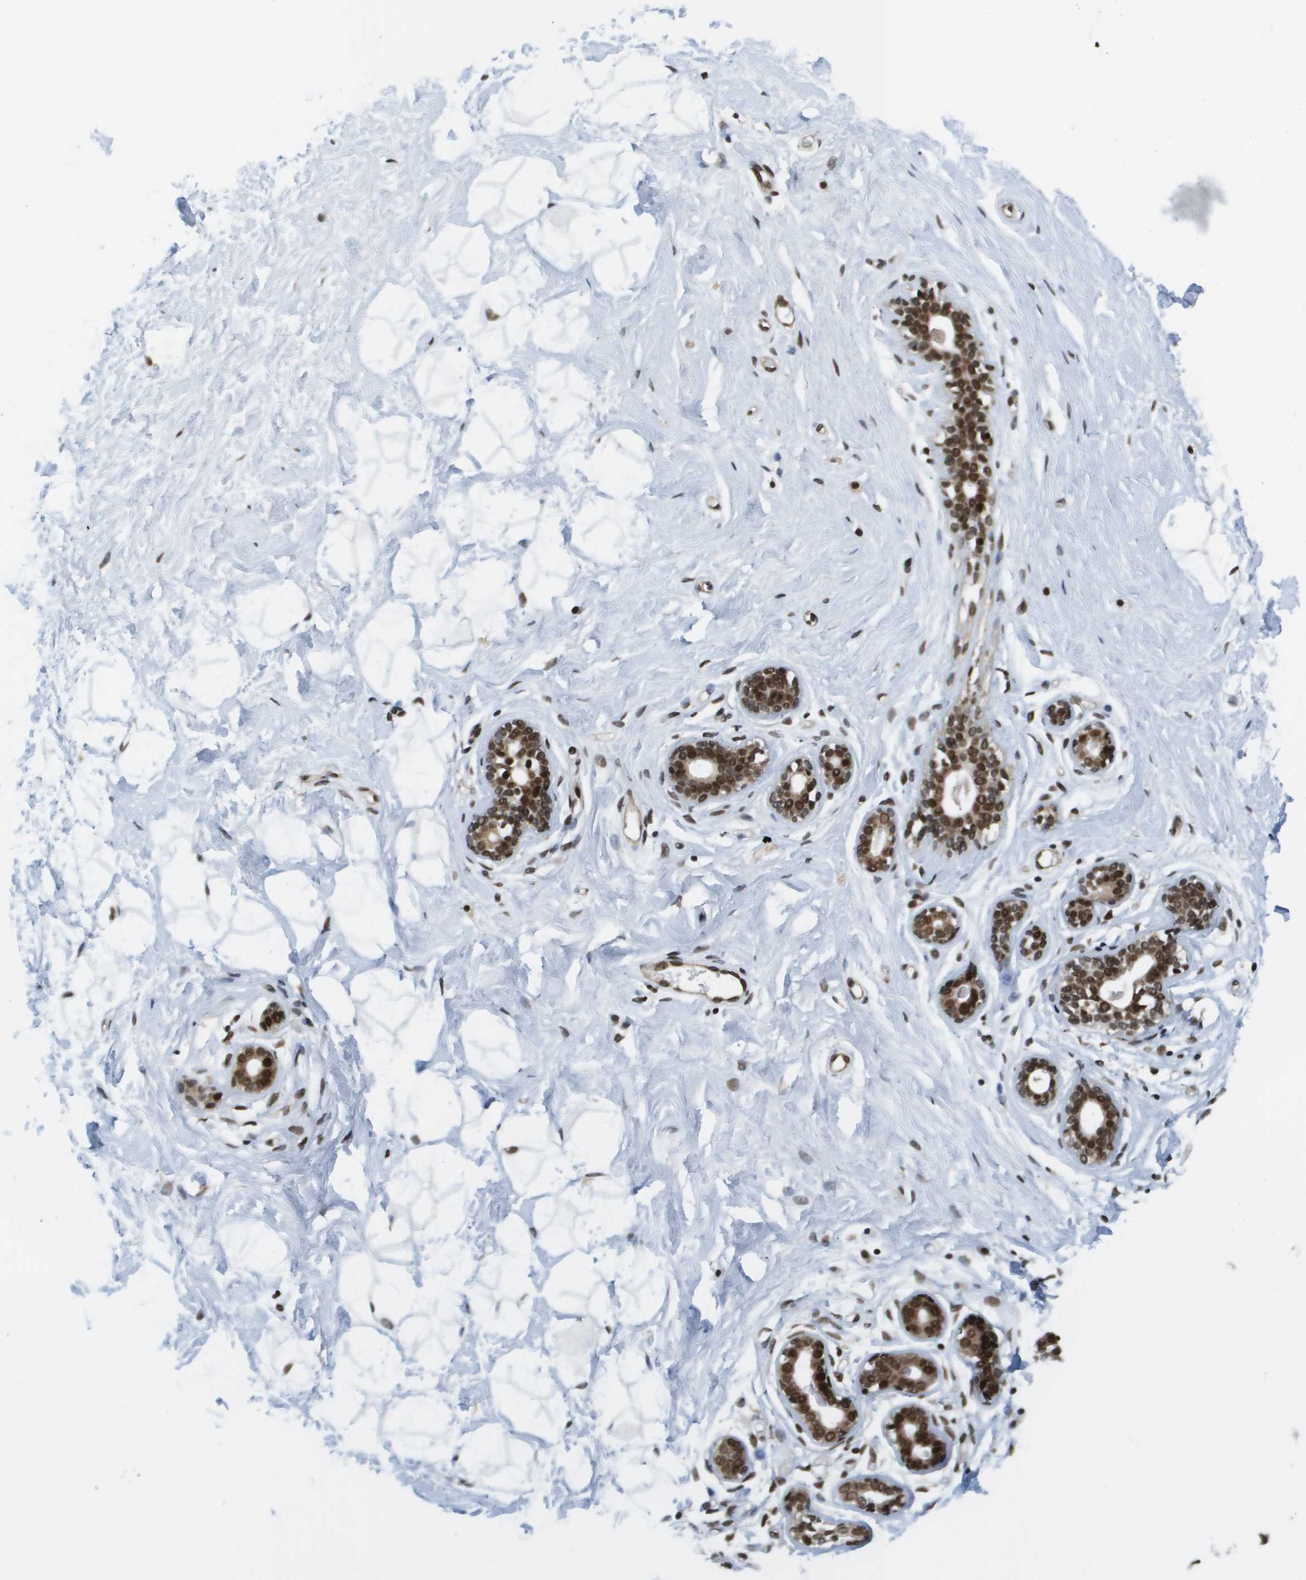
{"staining": {"intensity": "moderate", "quantity": ">75%", "location": "nuclear"}, "tissue": "breast", "cell_type": "Adipocytes", "image_type": "normal", "snomed": [{"axis": "morphology", "description": "Normal tissue, NOS"}, {"axis": "topography", "description": "Breast"}], "caption": "Brown immunohistochemical staining in benign human breast reveals moderate nuclear positivity in about >75% of adipocytes. (Stains: DAB in brown, nuclei in blue, Microscopy: brightfield microscopy at high magnification).", "gene": "RECQL4", "patient": {"sex": "female", "age": 23}}